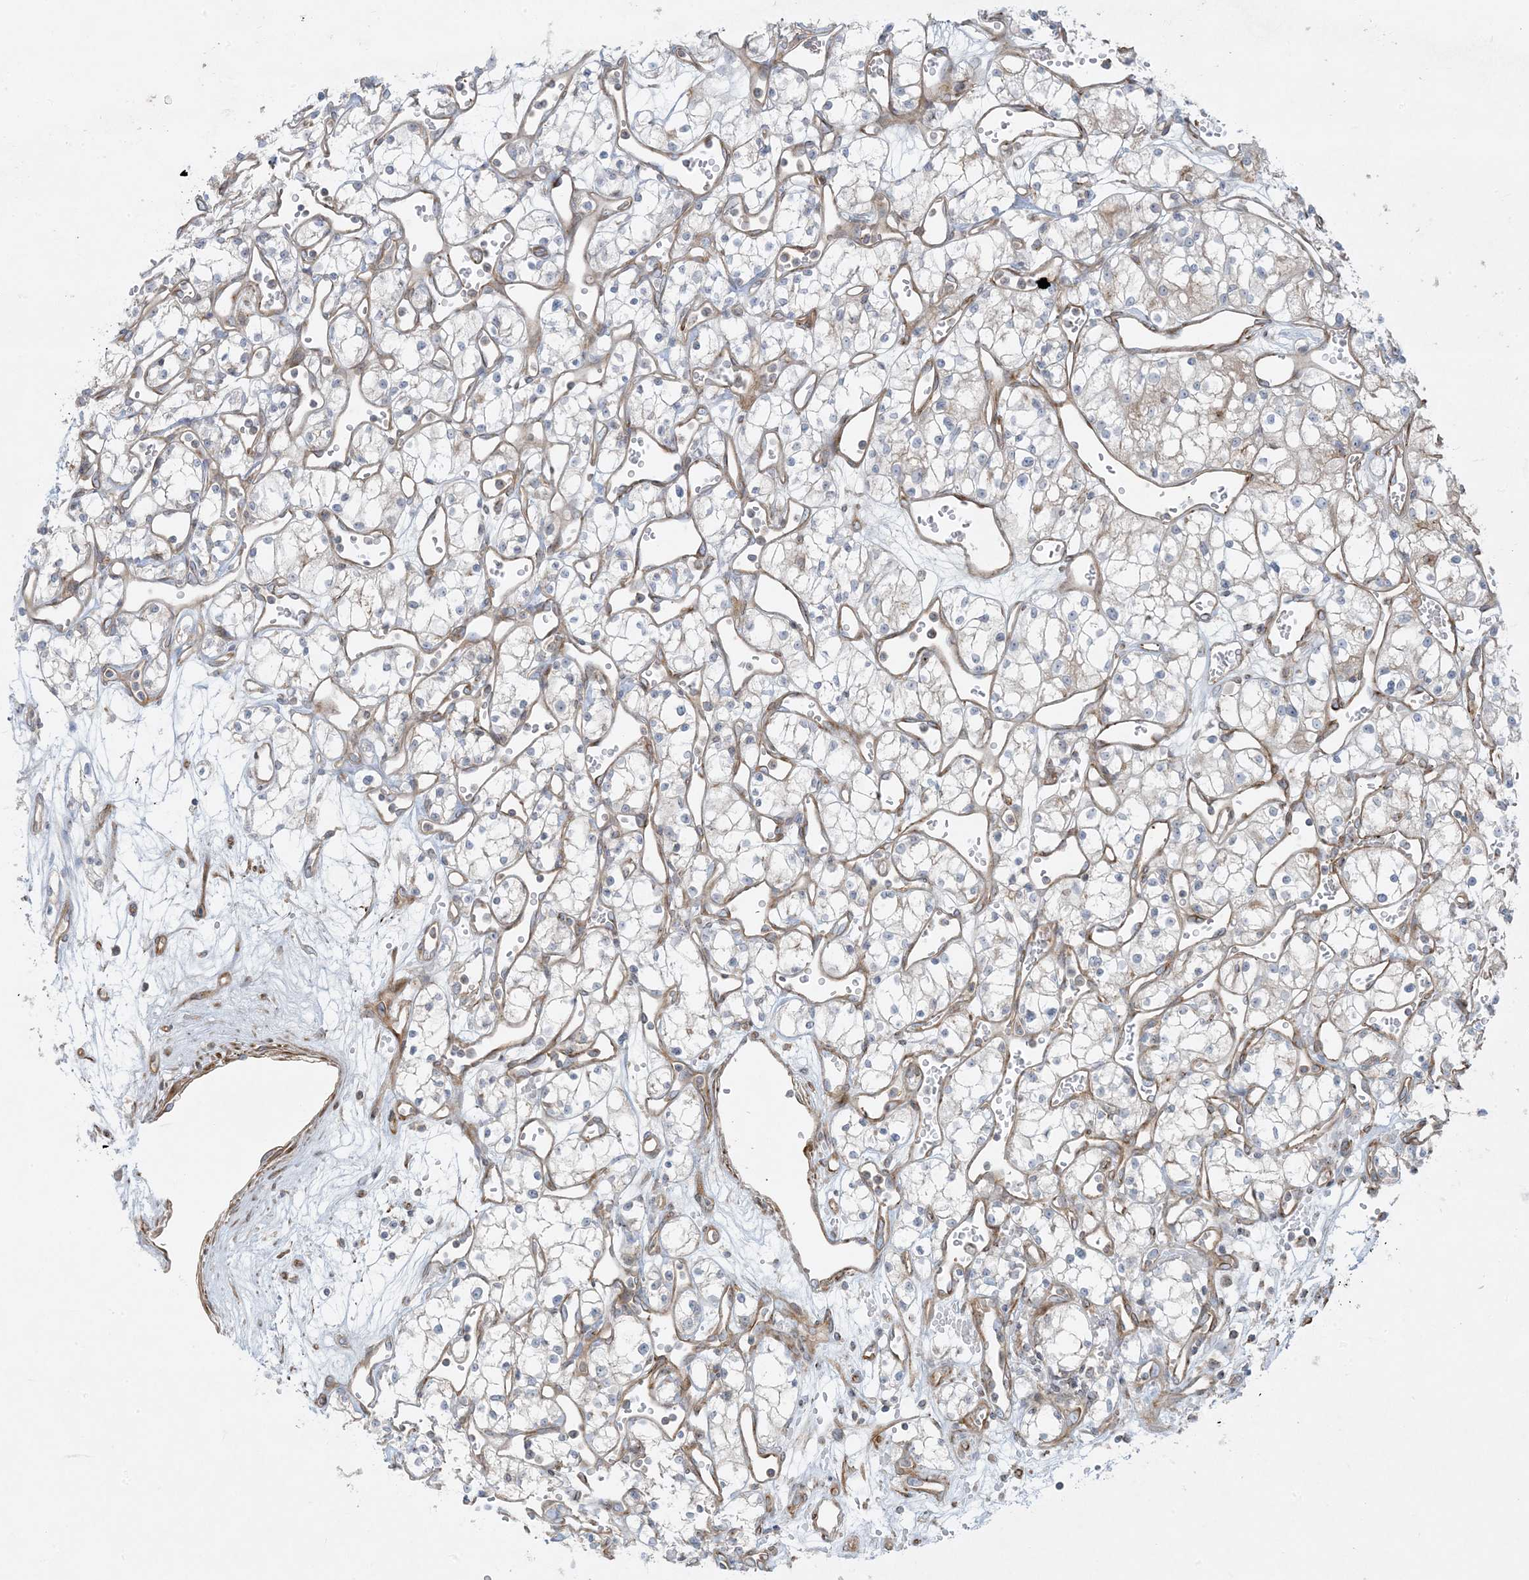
{"staining": {"intensity": "negative", "quantity": "none", "location": "none"}, "tissue": "renal cancer", "cell_type": "Tumor cells", "image_type": "cancer", "snomed": [{"axis": "morphology", "description": "Adenocarcinoma, NOS"}, {"axis": "topography", "description": "Kidney"}], "caption": "Renal cancer (adenocarcinoma) stained for a protein using immunohistochemistry demonstrates no staining tumor cells.", "gene": "PIK3R4", "patient": {"sex": "male", "age": 59}}